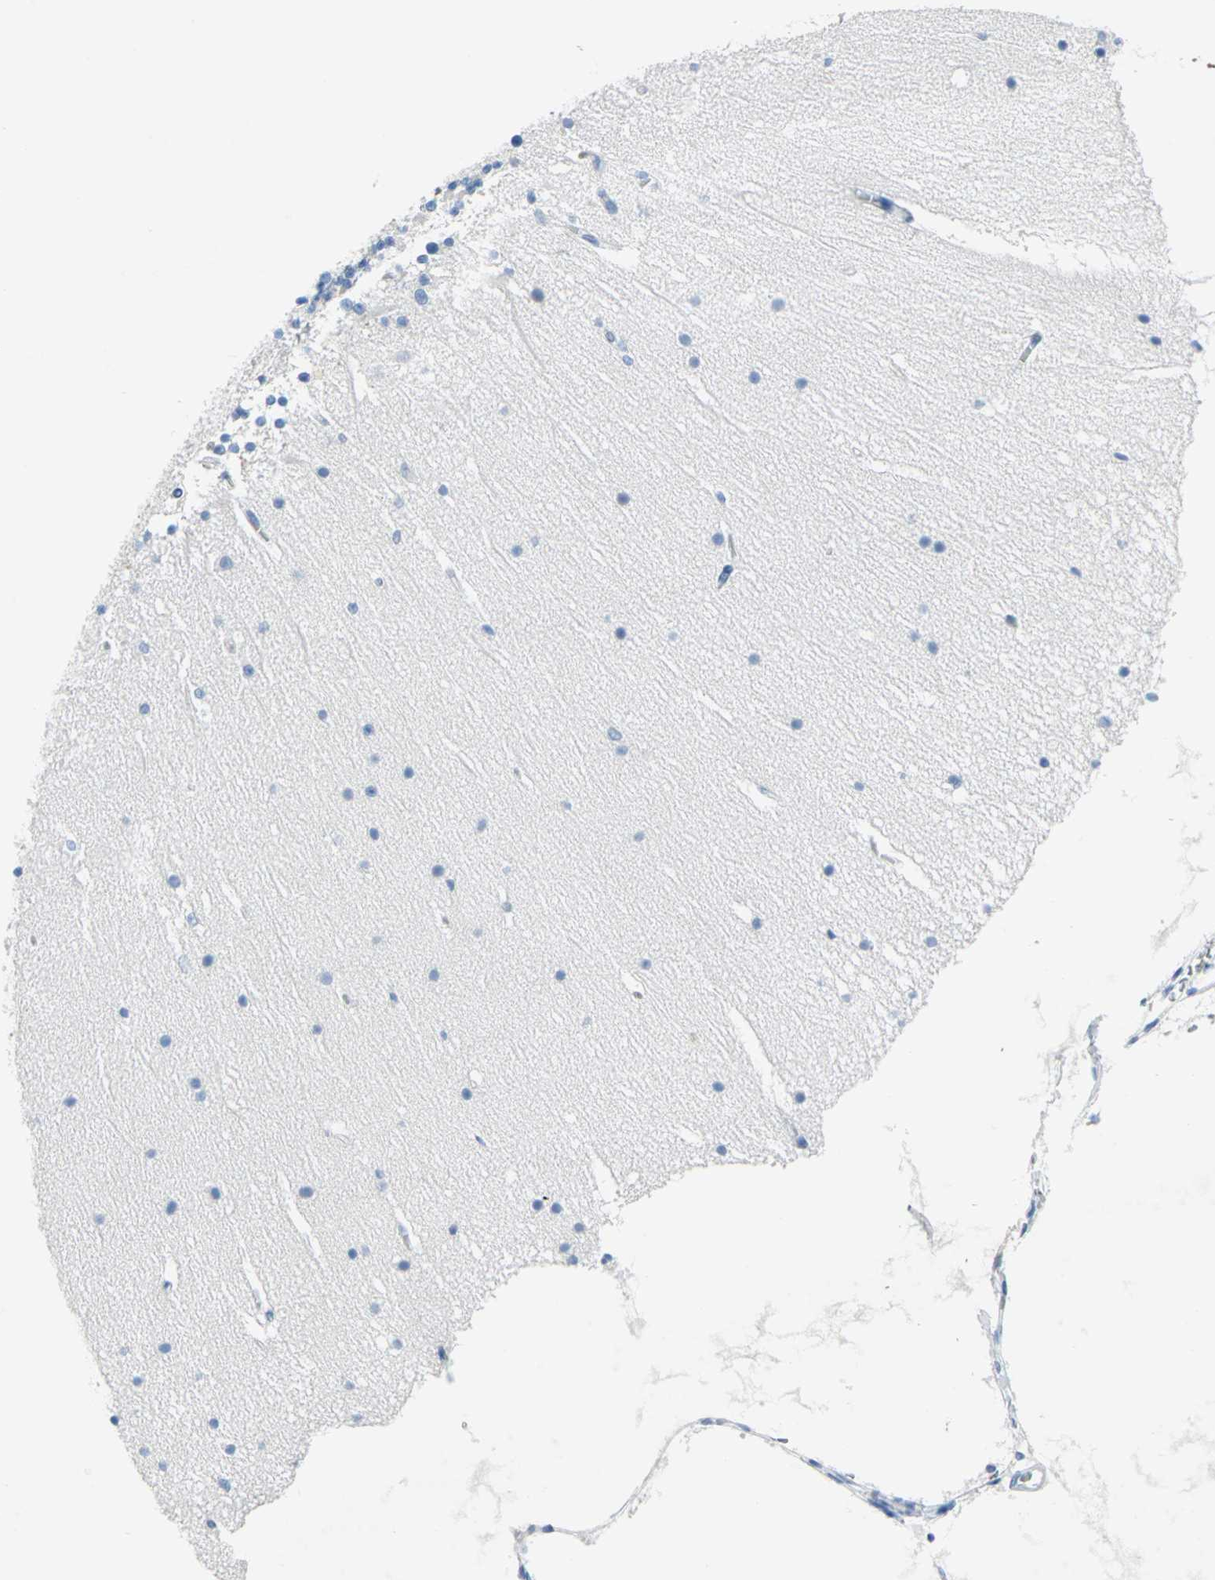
{"staining": {"intensity": "negative", "quantity": "none", "location": "none"}, "tissue": "cerebellum", "cell_type": "Cells in granular layer", "image_type": "normal", "snomed": [{"axis": "morphology", "description": "Normal tissue, NOS"}, {"axis": "topography", "description": "Cerebellum"}], "caption": "An immunohistochemistry (IHC) photomicrograph of unremarkable cerebellum is shown. There is no staining in cells in granular layer of cerebellum. (Brightfield microscopy of DAB (3,3'-diaminobenzidine) immunohistochemistry at high magnification).", "gene": "SFN", "patient": {"sex": "female", "age": 19}}